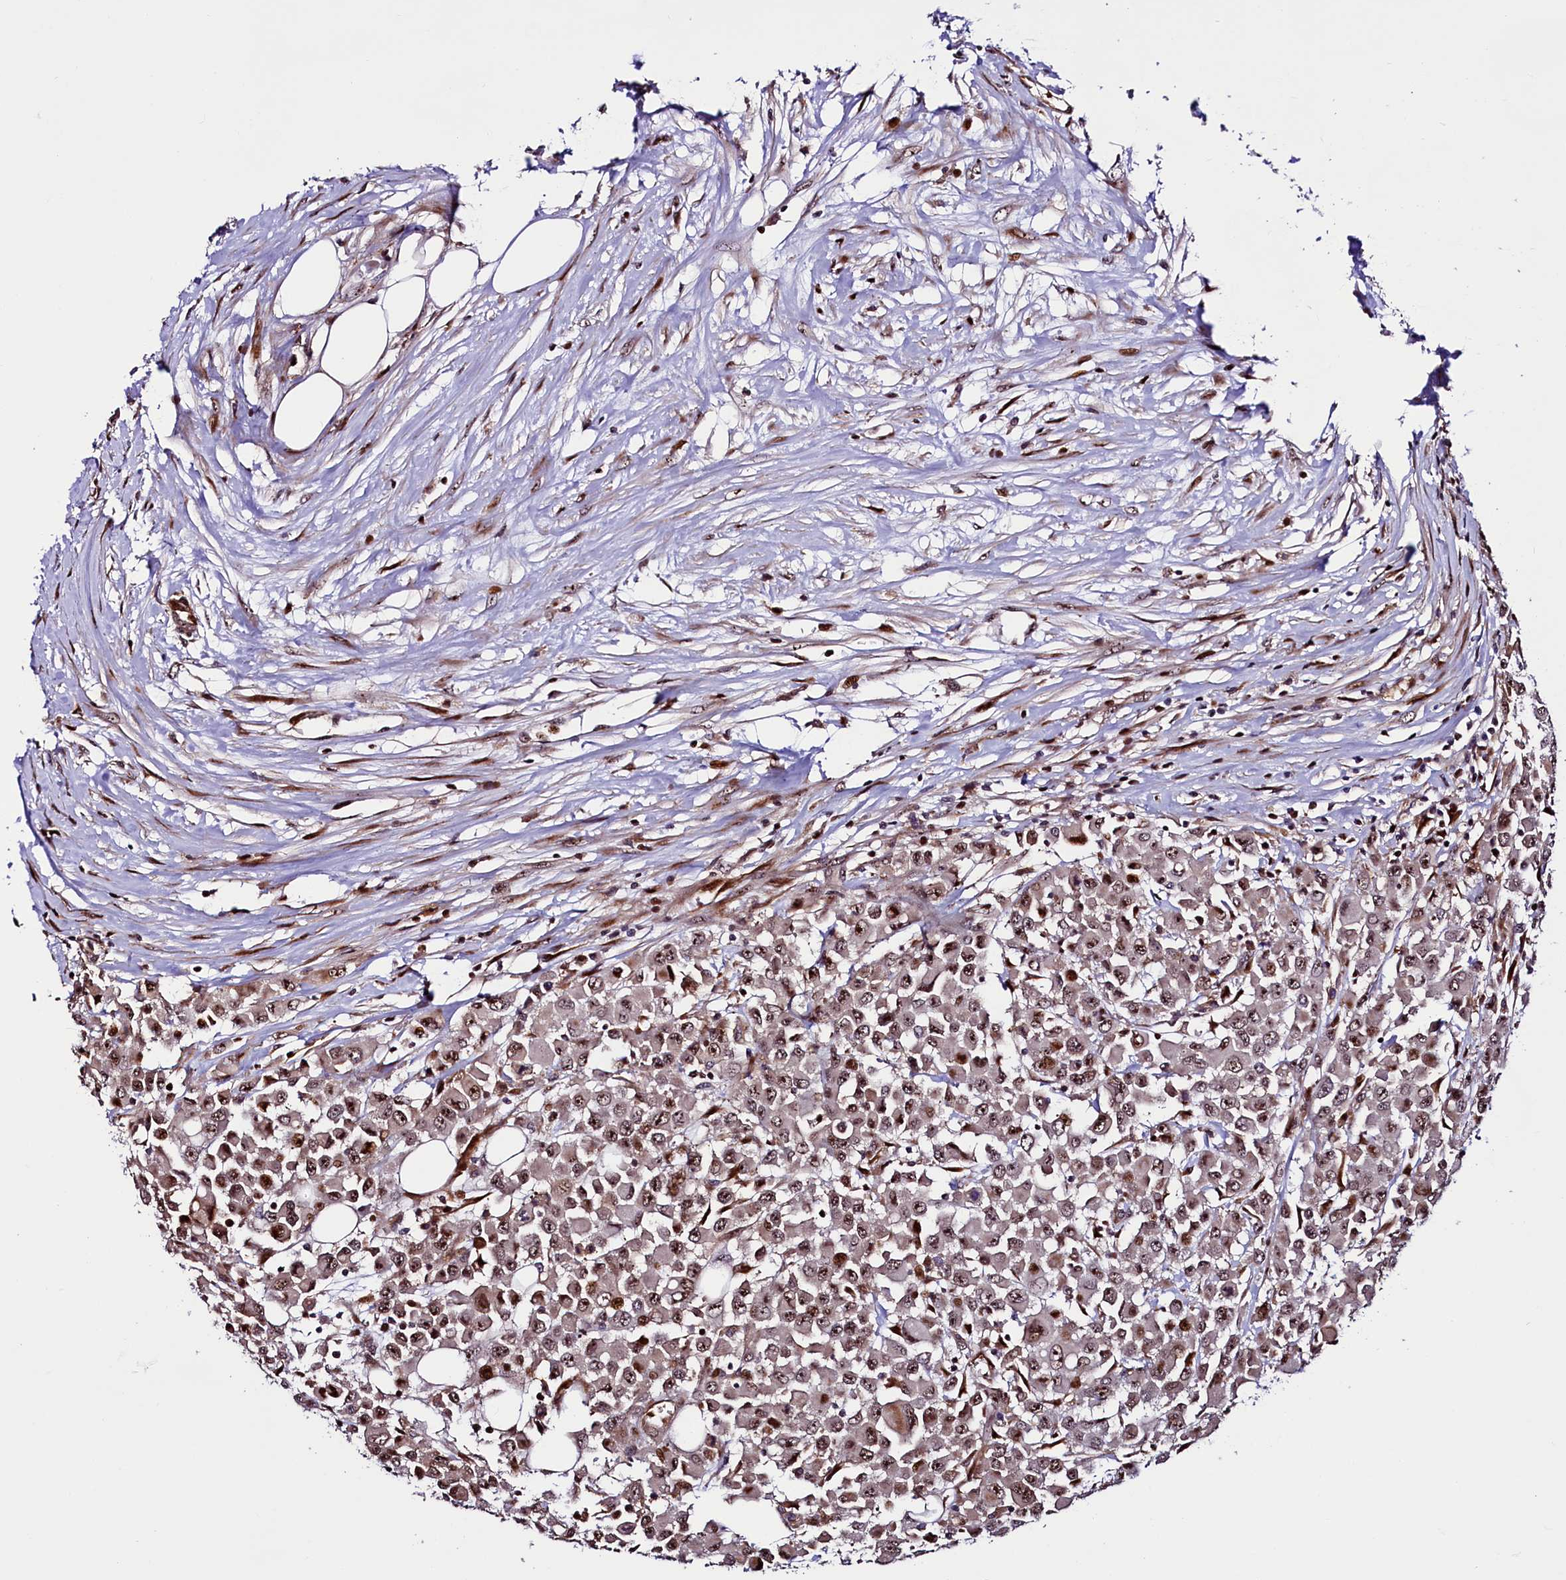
{"staining": {"intensity": "moderate", "quantity": ">75%", "location": "cytoplasmic/membranous,nuclear"}, "tissue": "colorectal cancer", "cell_type": "Tumor cells", "image_type": "cancer", "snomed": [{"axis": "morphology", "description": "Adenocarcinoma, NOS"}, {"axis": "topography", "description": "Colon"}], "caption": "Protein staining shows moderate cytoplasmic/membranous and nuclear positivity in about >75% of tumor cells in colorectal cancer.", "gene": "TRMT112", "patient": {"sex": "male", "age": 51}}